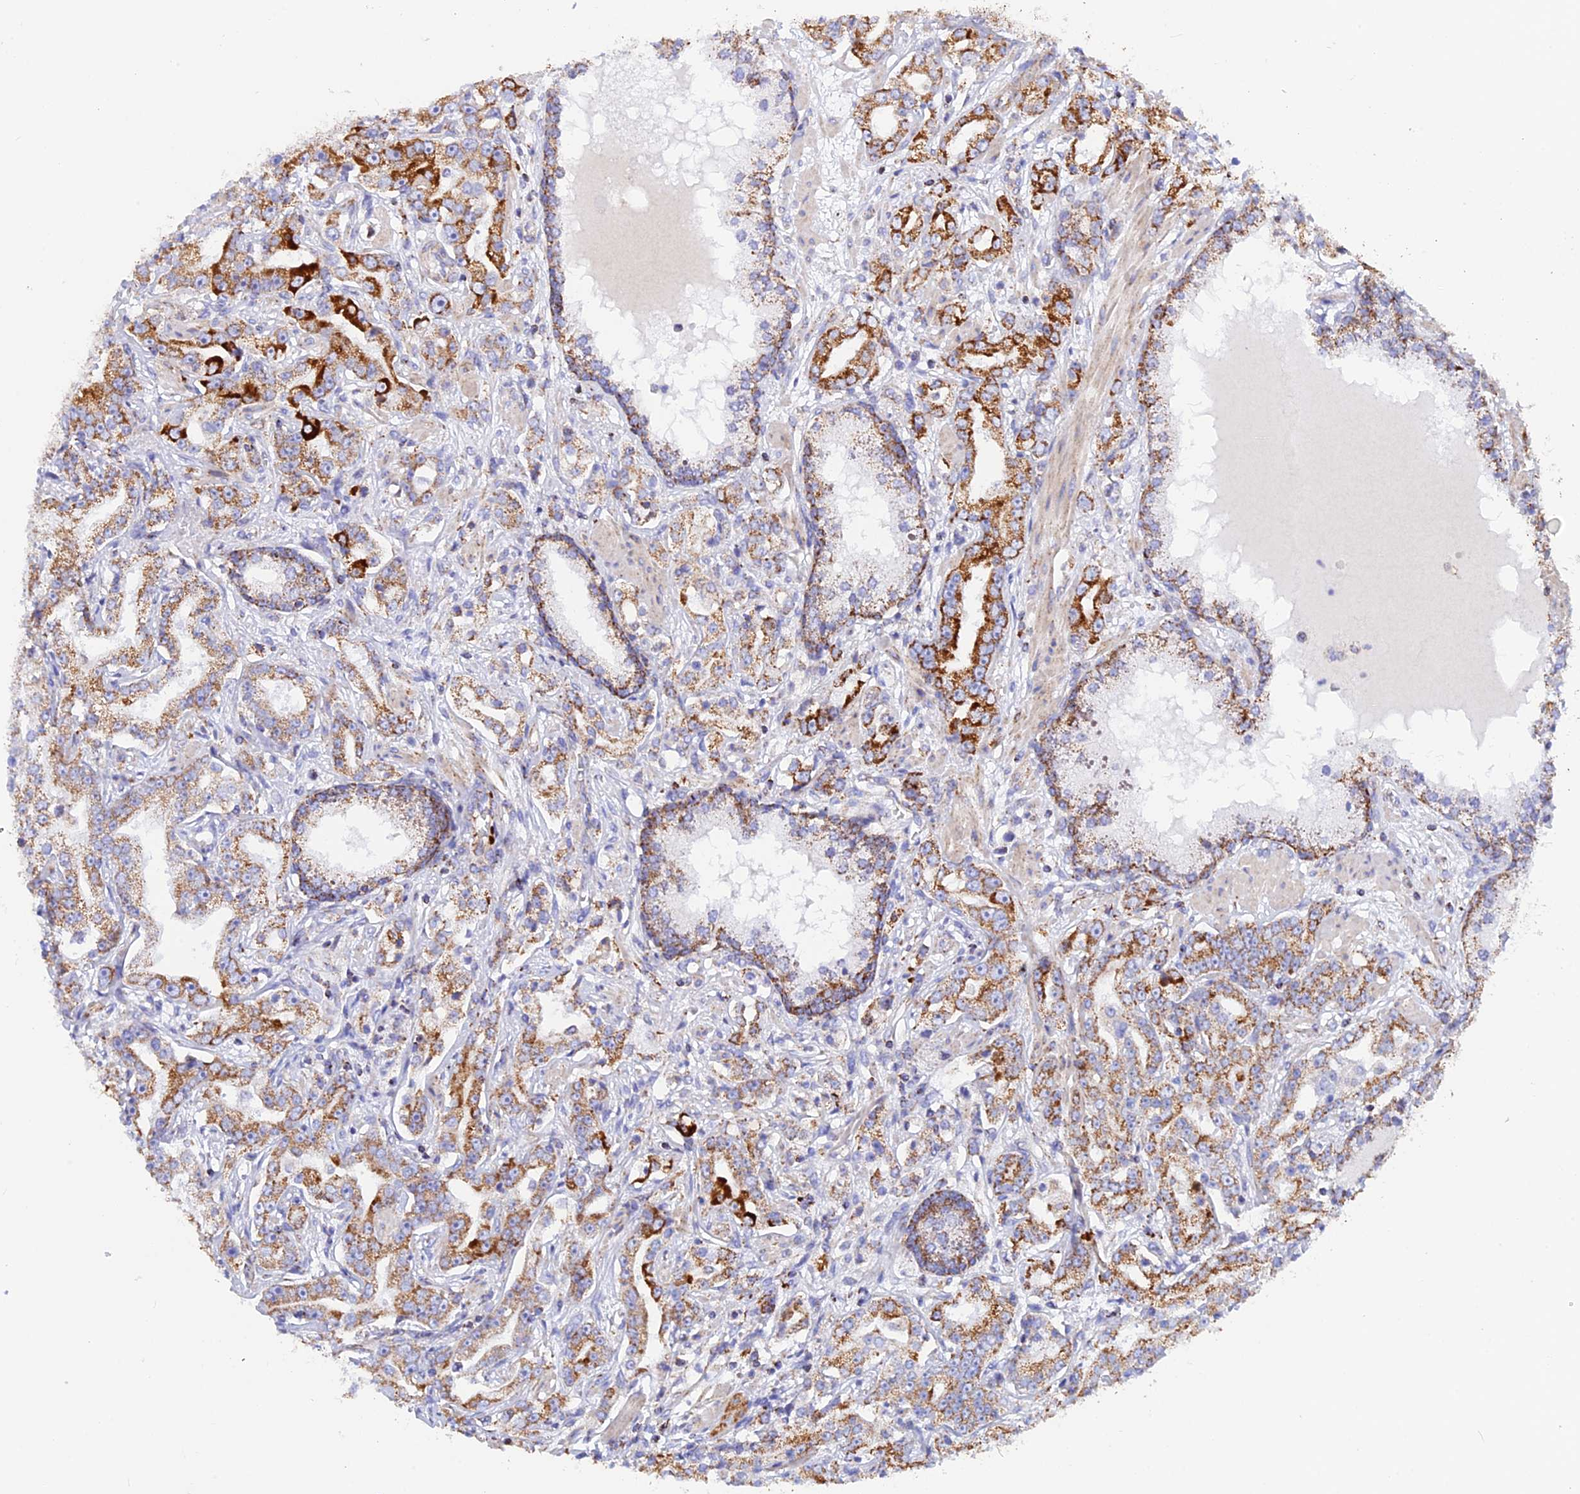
{"staining": {"intensity": "strong", "quantity": ">75%", "location": "cytoplasmic/membranous"}, "tissue": "prostate cancer", "cell_type": "Tumor cells", "image_type": "cancer", "snomed": [{"axis": "morphology", "description": "Adenocarcinoma, High grade"}, {"axis": "topography", "description": "Prostate"}], "caption": "A histopathology image of prostate adenocarcinoma (high-grade) stained for a protein exhibits strong cytoplasmic/membranous brown staining in tumor cells.", "gene": "GCDH", "patient": {"sex": "male", "age": 63}}